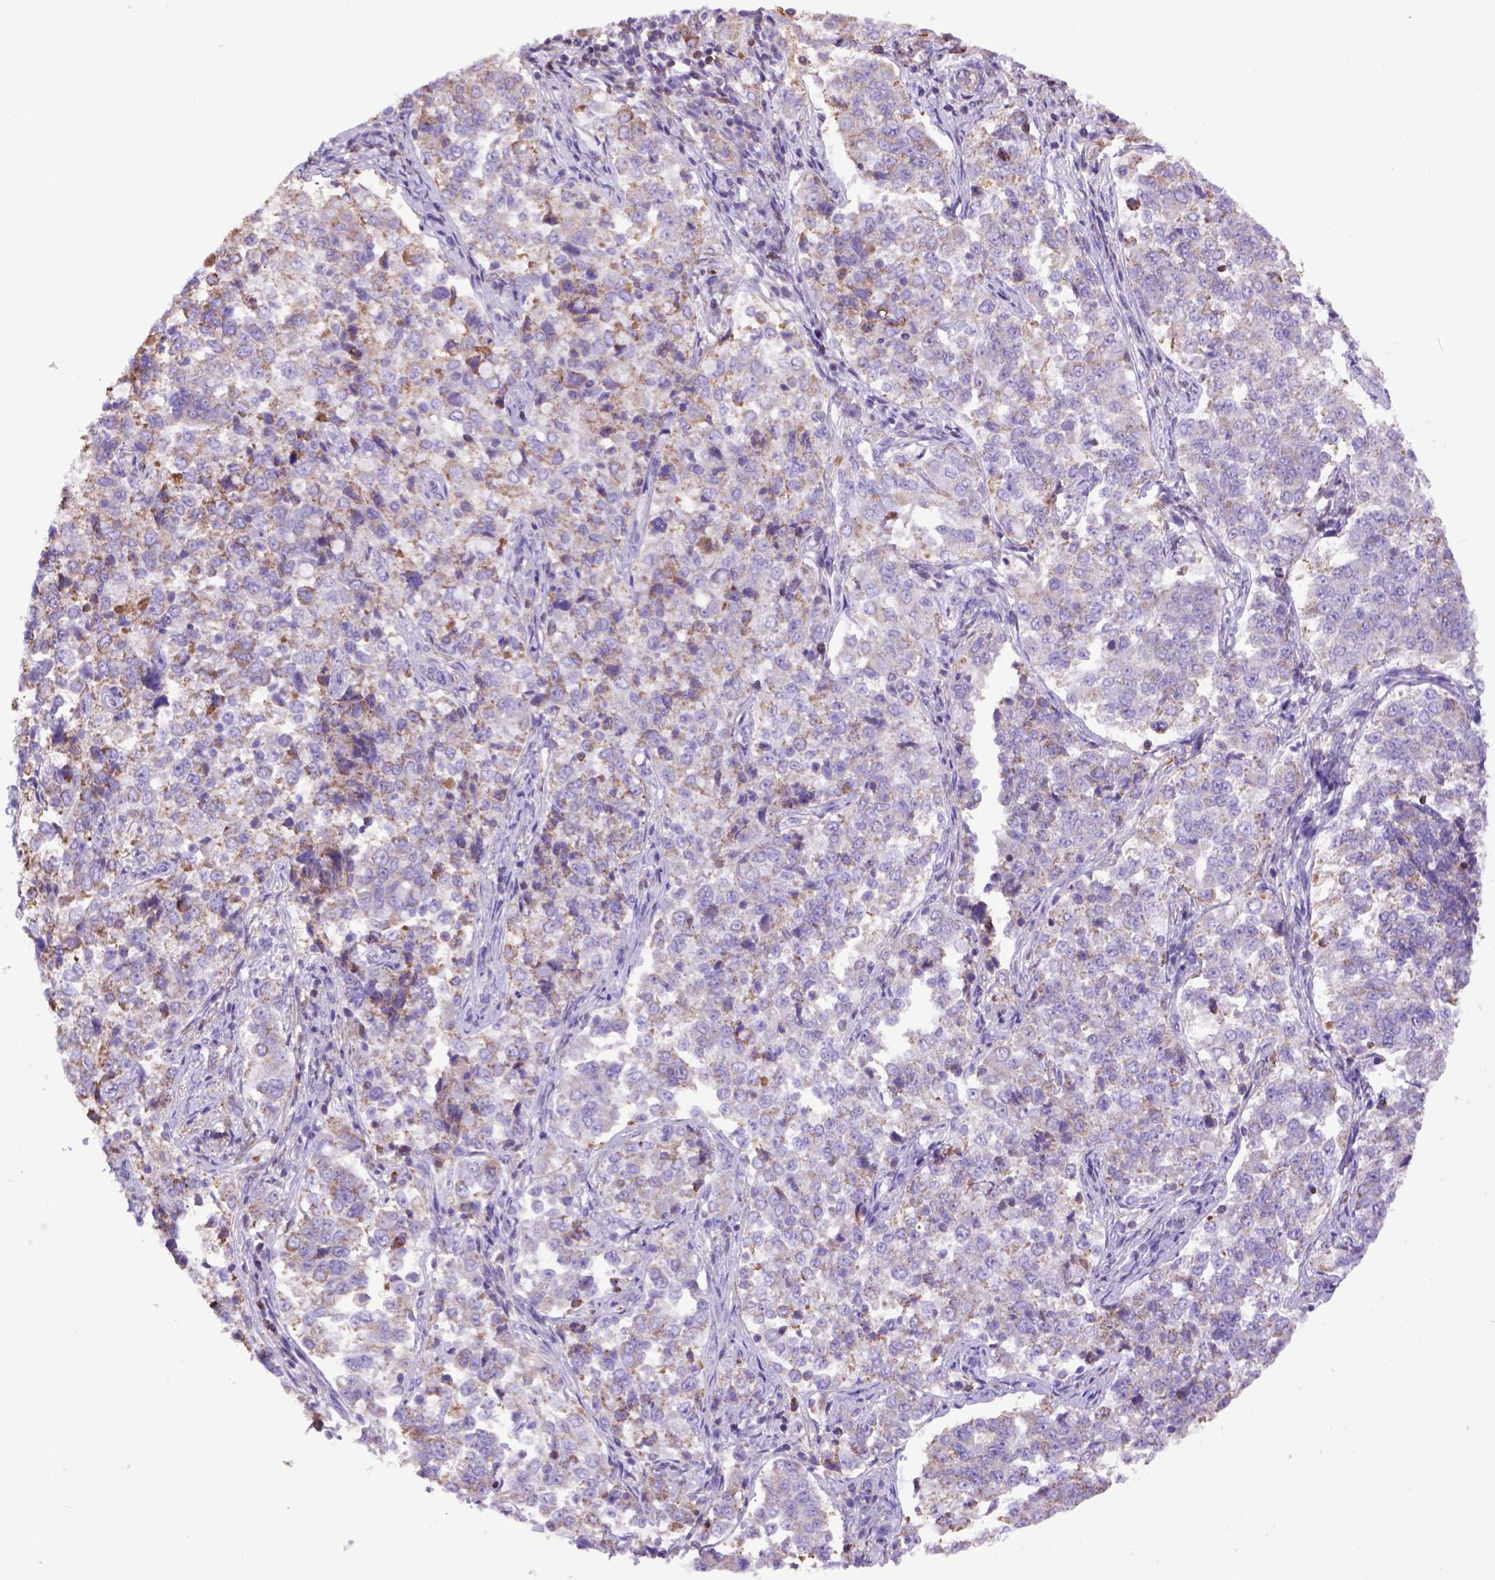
{"staining": {"intensity": "negative", "quantity": "none", "location": "none"}, "tissue": "endometrial cancer", "cell_type": "Tumor cells", "image_type": "cancer", "snomed": [{"axis": "morphology", "description": "Adenocarcinoma, NOS"}, {"axis": "topography", "description": "Endometrium"}], "caption": "The image shows no significant expression in tumor cells of adenocarcinoma (endometrial).", "gene": "ASAH2", "patient": {"sex": "female", "age": 43}}